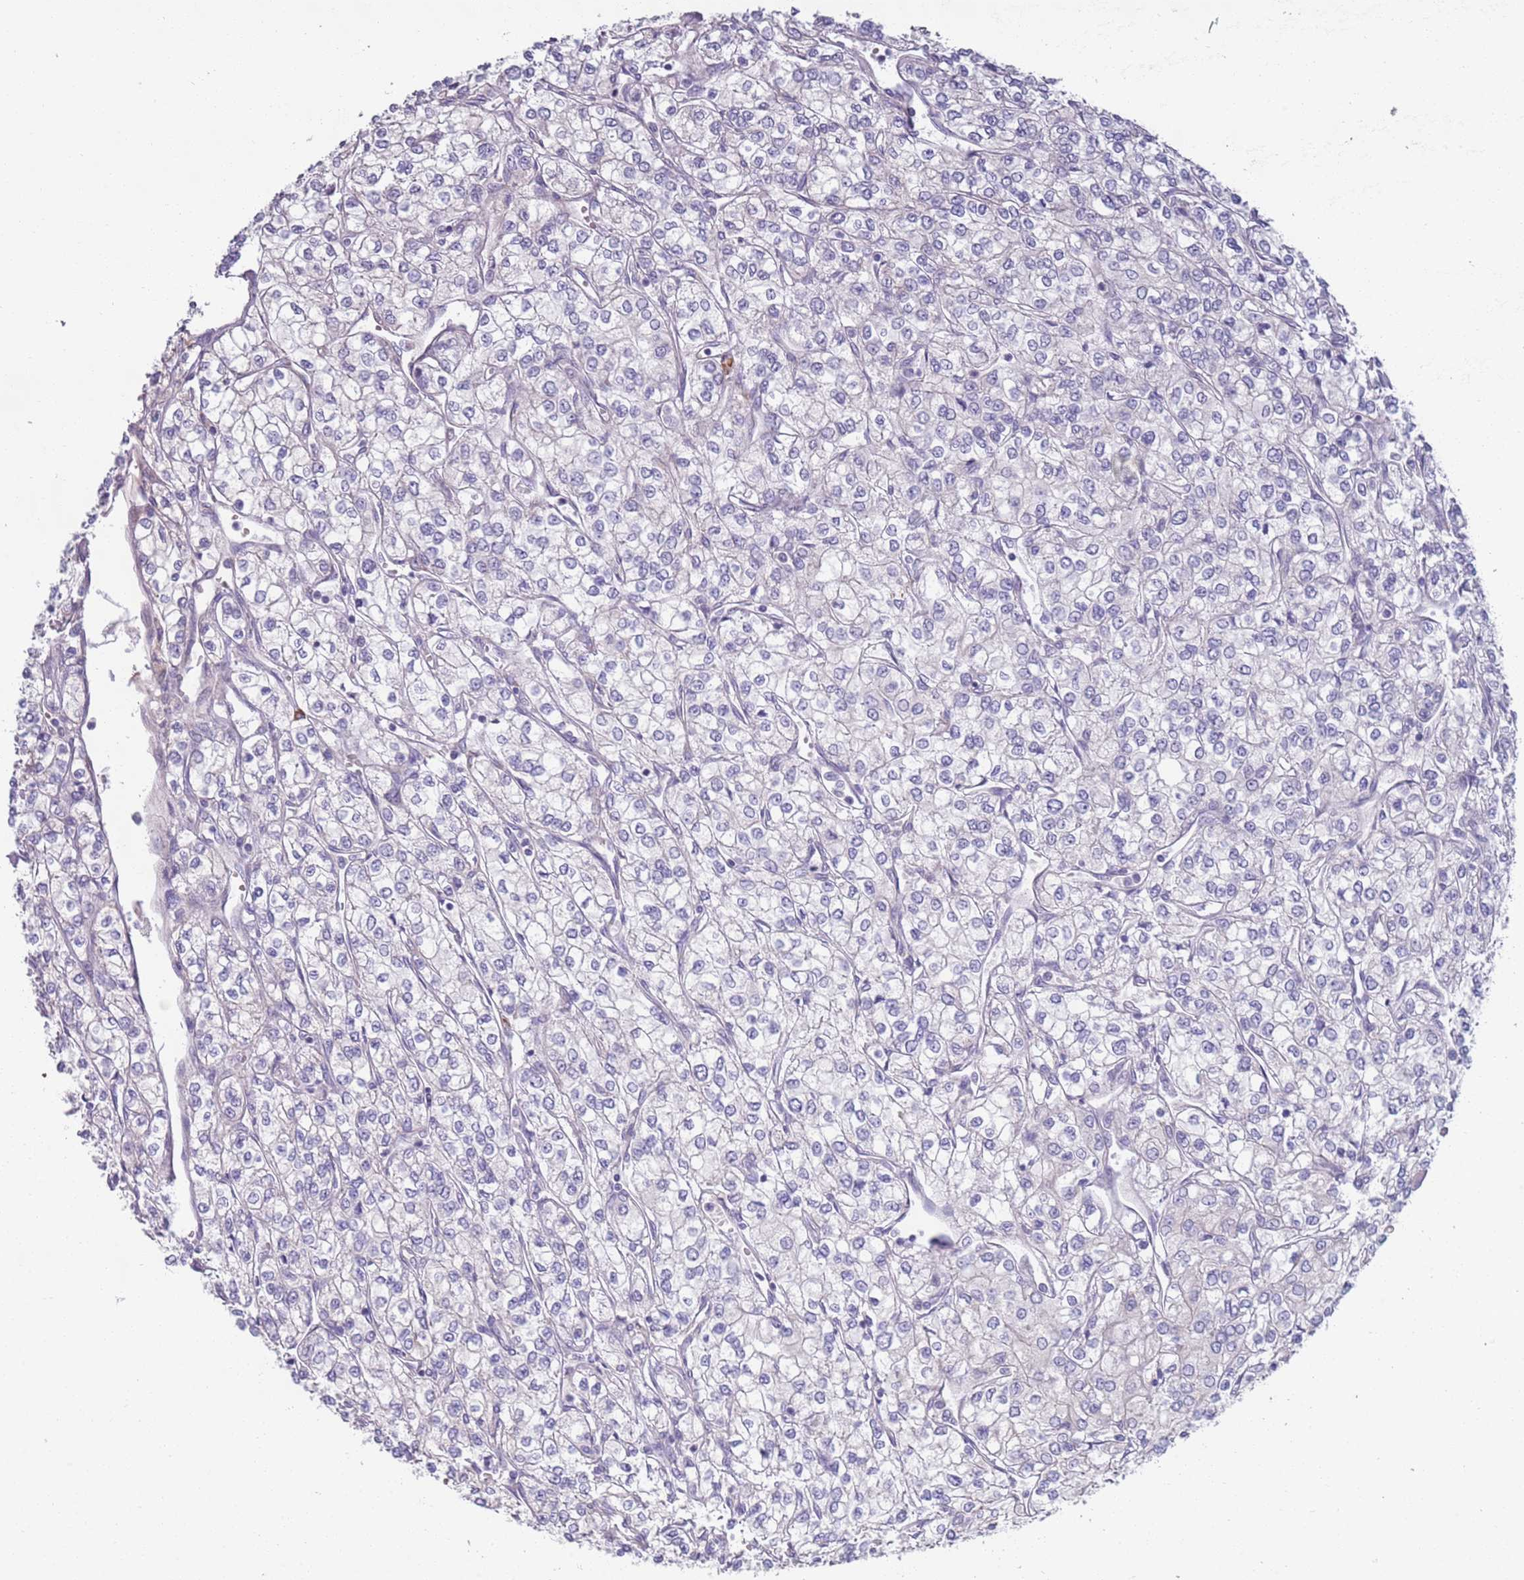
{"staining": {"intensity": "negative", "quantity": "none", "location": "none"}, "tissue": "renal cancer", "cell_type": "Tumor cells", "image_type": "cancer", "snomed": [{"axis": "morphology", "description": "Adenocarcinoma, NOS"}, {"axis": "topography", "description": "Kidney"}], "caption": "Renal cancer (adenocarcinoma) was stained to show a protein in brown. There is no significant staining in tumor cells.", "gene": "LTB", "patient": {"sex": "male", "age": 80}}